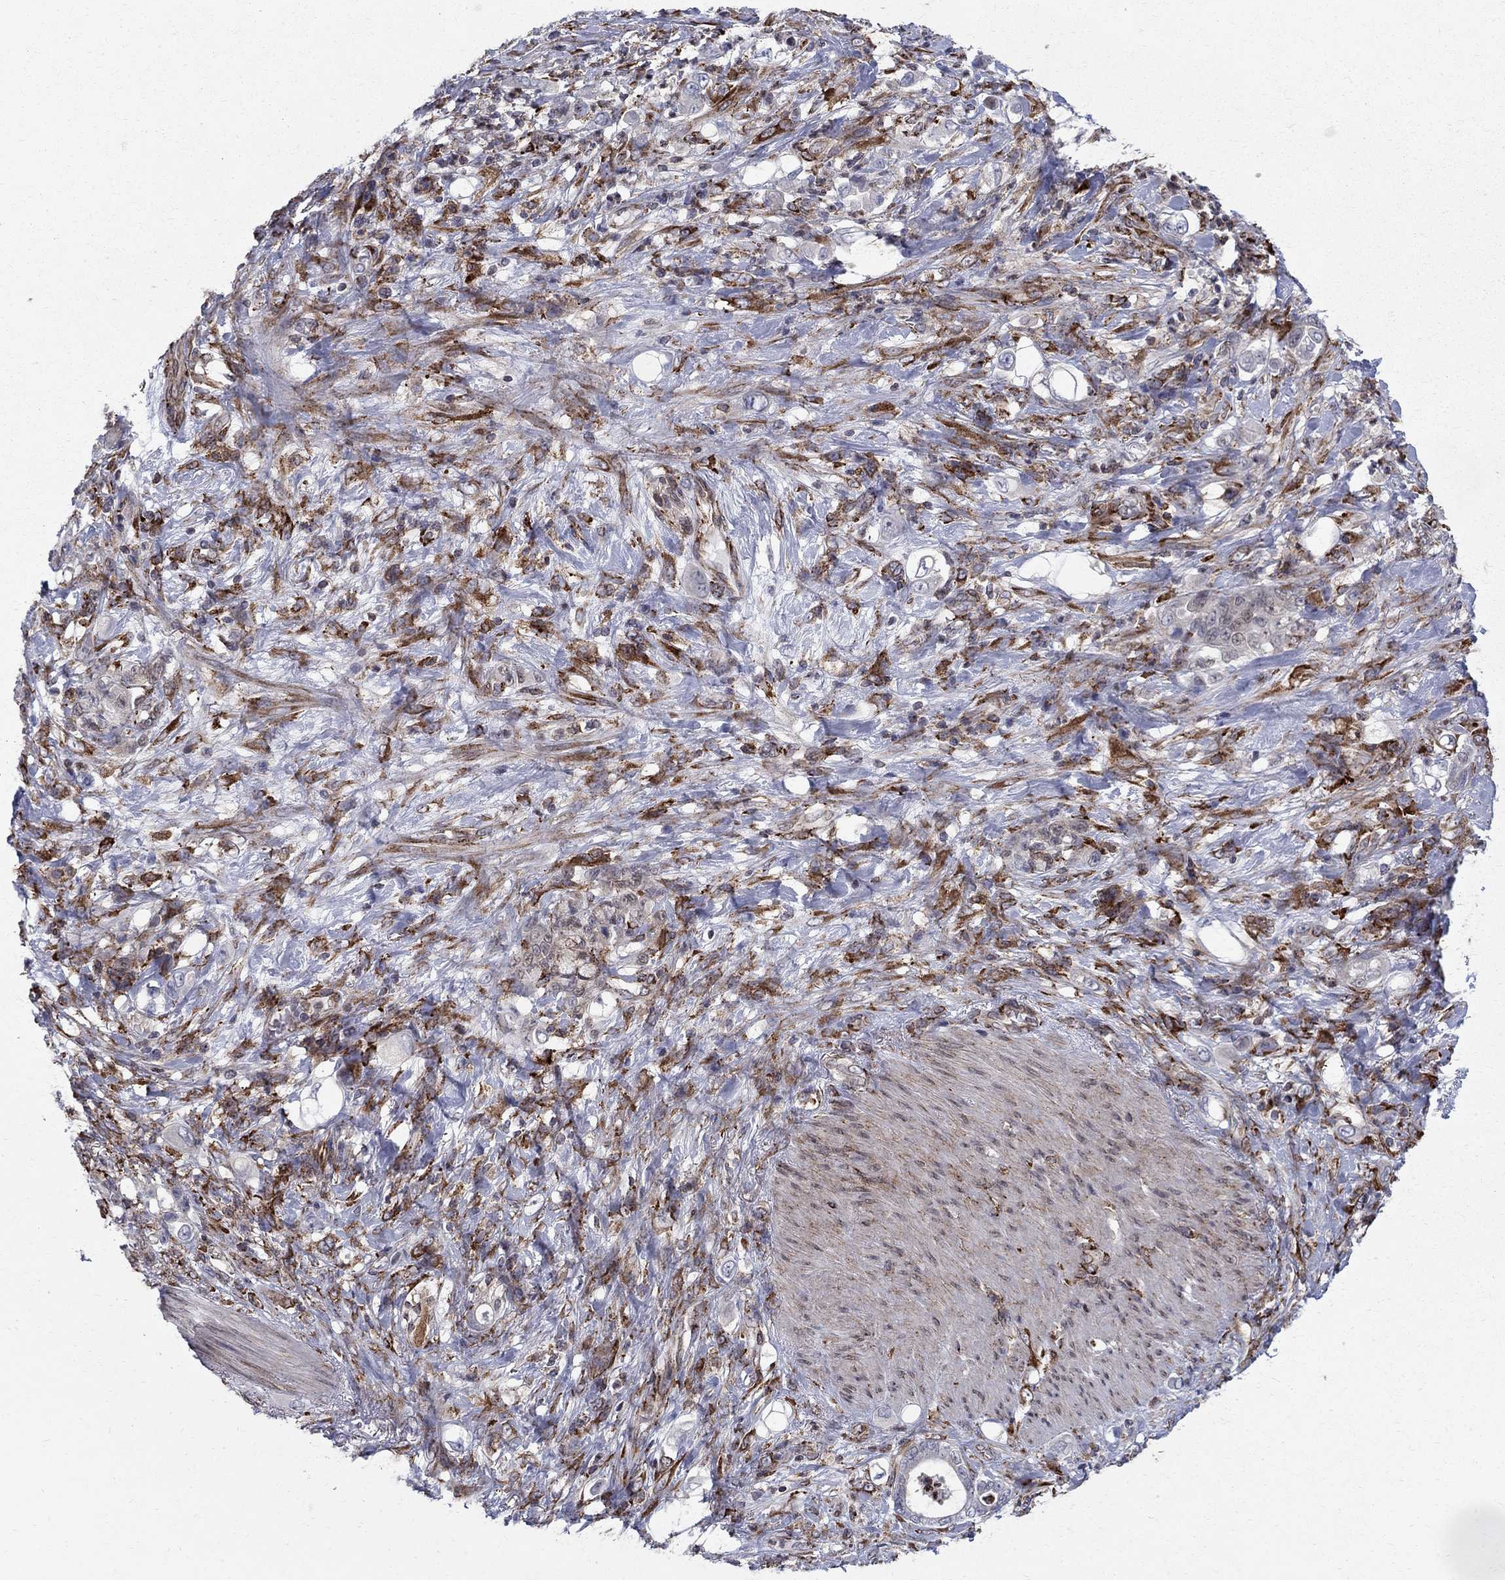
{"staining": {"intensity": "negative", "quantity": "none", "location": "none"}, "tissue": "stomach cancer", "cell_type": "Tumor cells", "image_type": "cancer", "snomed": [{"axis": "morphology", "description": "Adenocarcinoma, NOS"}, {"axis": "topography", "description": "Stomach"}], "caption": "Tumor cells are negative for protein expression in human stomach cancer (adenocarcinoma).", "gene": "CAB39L", "patient": {"sex": "female", "age": 79}}